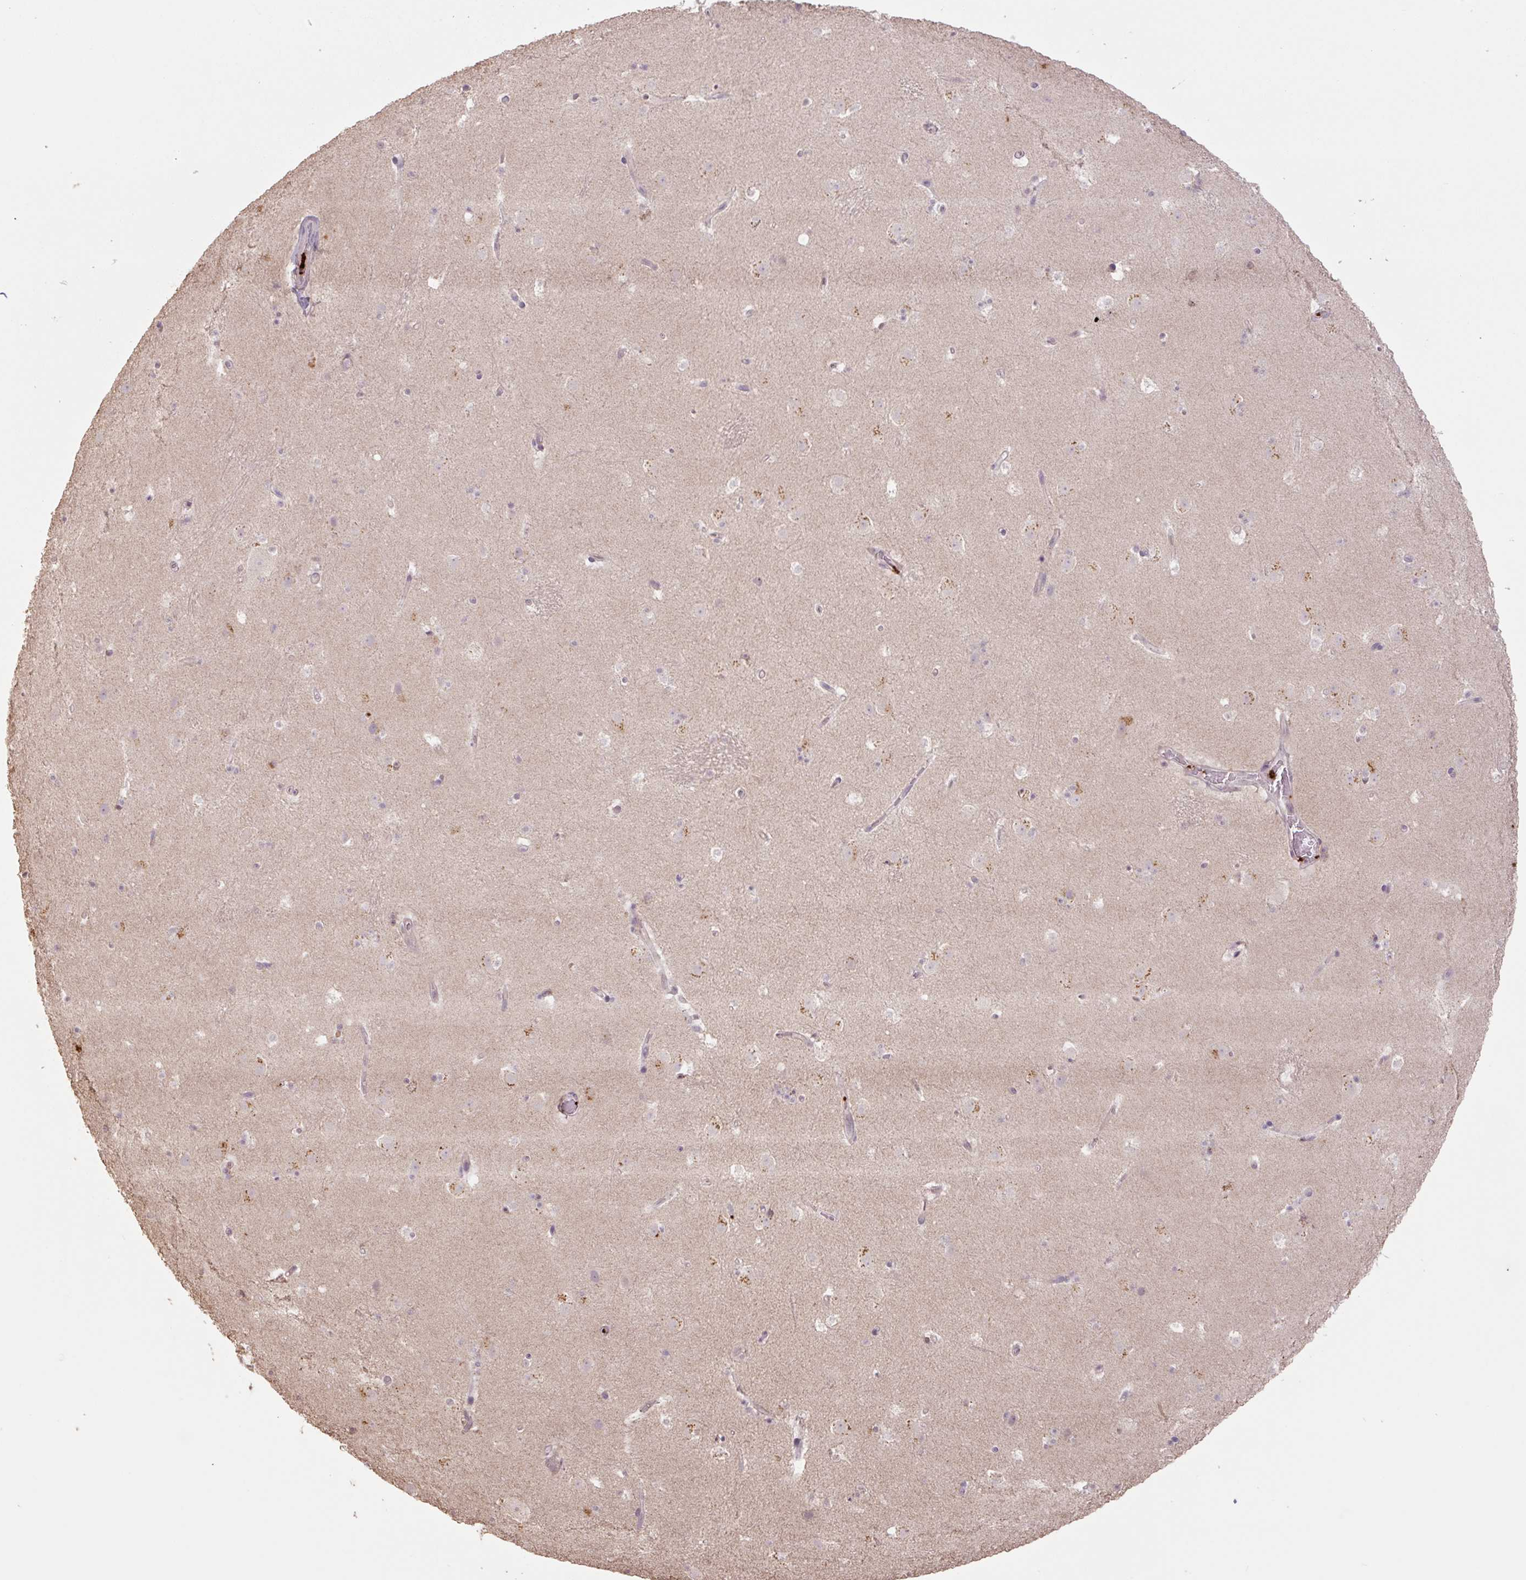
{"staining": {"intensity": "negative", "quantity": "none", "location": "none"}, "tissue": "caudate", "cell_type": "Glial cells", "image_type": "normal", "snomed": [{"axis": "morphology", "description": "Normal tissue, NOS"}, {"axis": "topography", "description": "Lateral ventricle wall"}], "caption": "Immunohistochemistry (IHC) micrograph of unremarkable caudate: human caudate stained with DAB (3,3'-diaminobenzidine) demonstrates no significant protein expression in glial cells.", "gene": "TMEM160", "patient": {"sex": "male", "age": 37}}